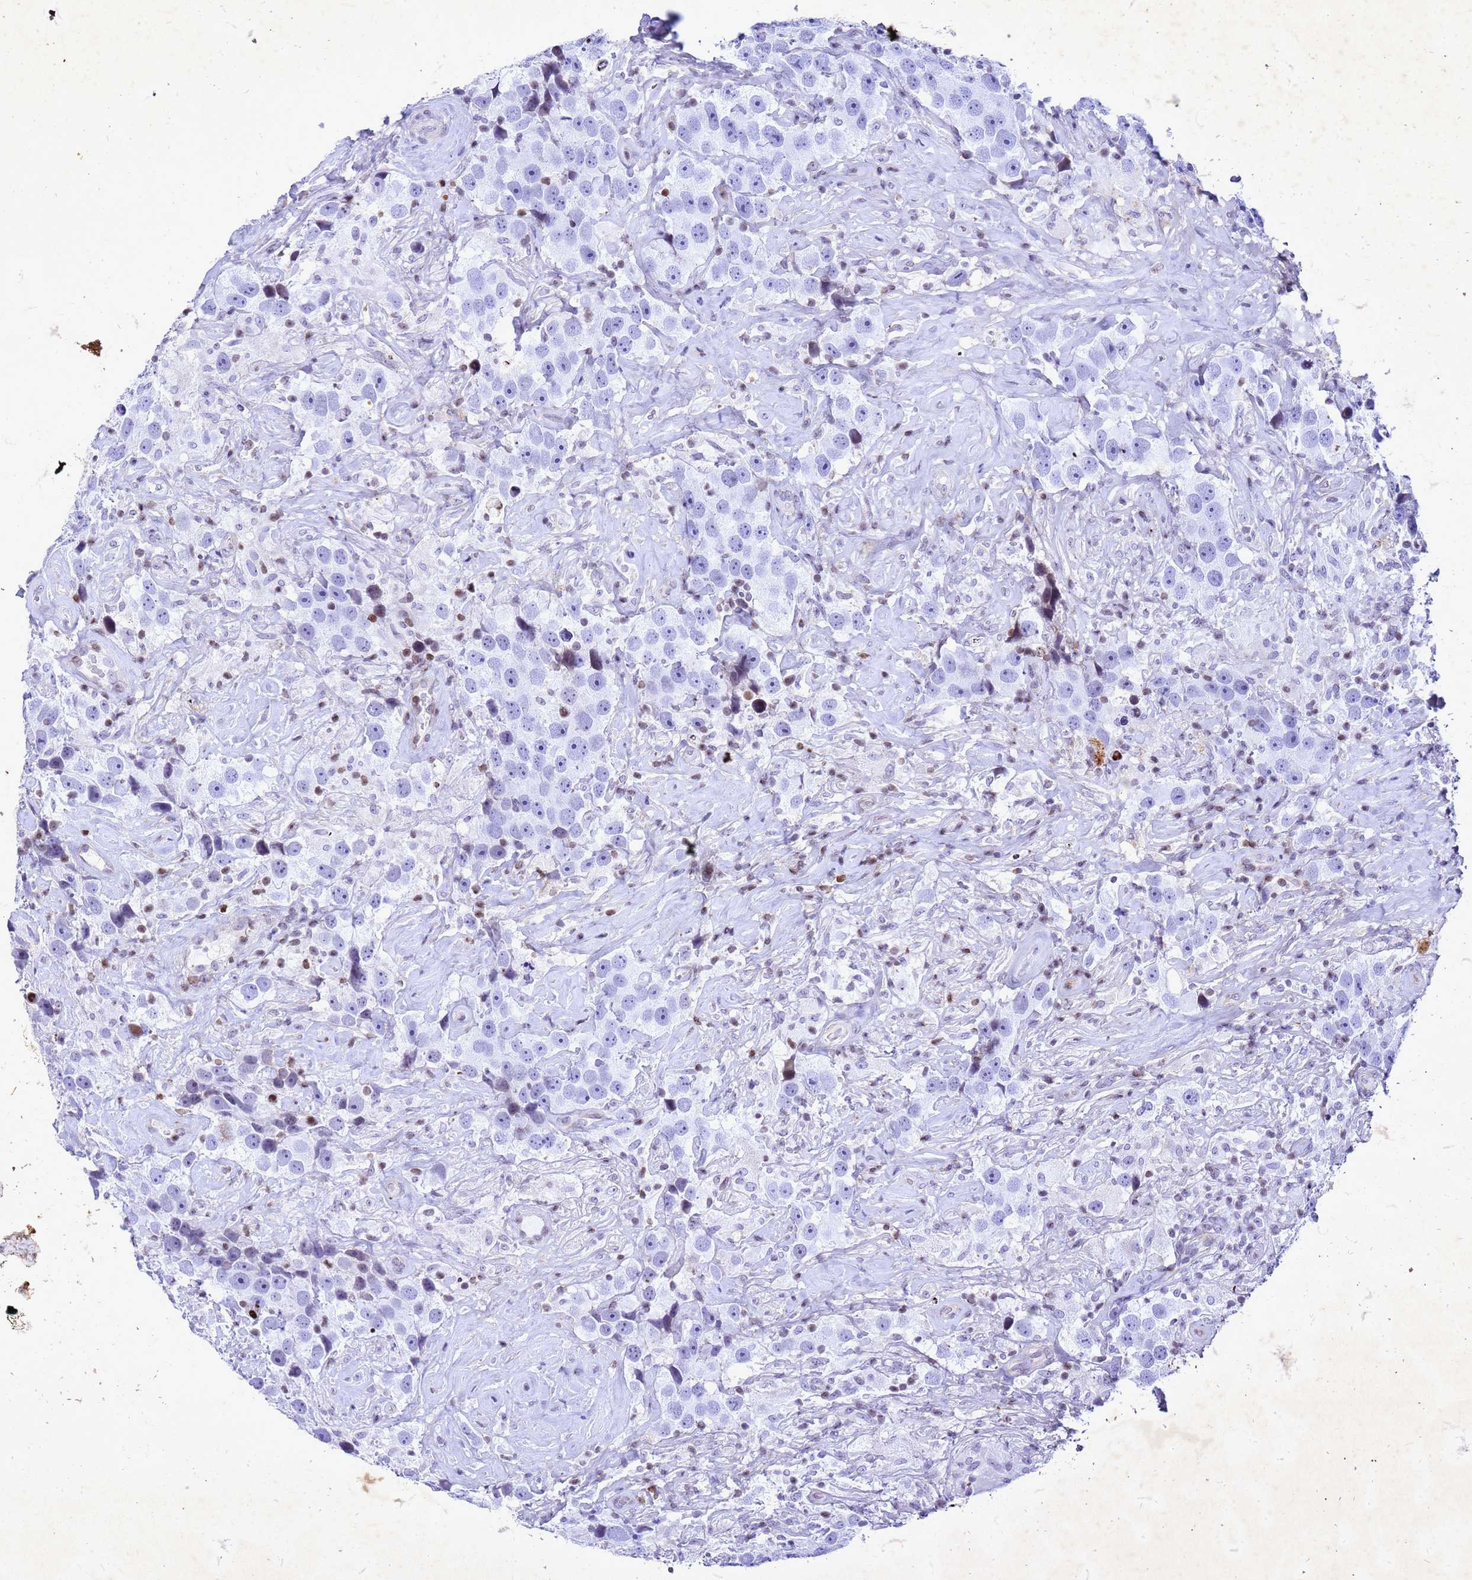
{"staining": {"intensity": "negative", "quantity": "none", "location": "none"}, "tissue": "testis cancer", "cell_type": "Tumor cells", "image_type": "cancer", "snomed": [{"axis": "morphology", "description": "Seminoma, NOS"}, {"axis": "topography", "description": "Testis"}], "caption": "IHC photomicrograph of human testis cancer (seminoma) stained for a protein (brown), which reveals no expression in tumor cells.", "gene": "COPS9", "patient": {"sex": "male", "age": 49}}